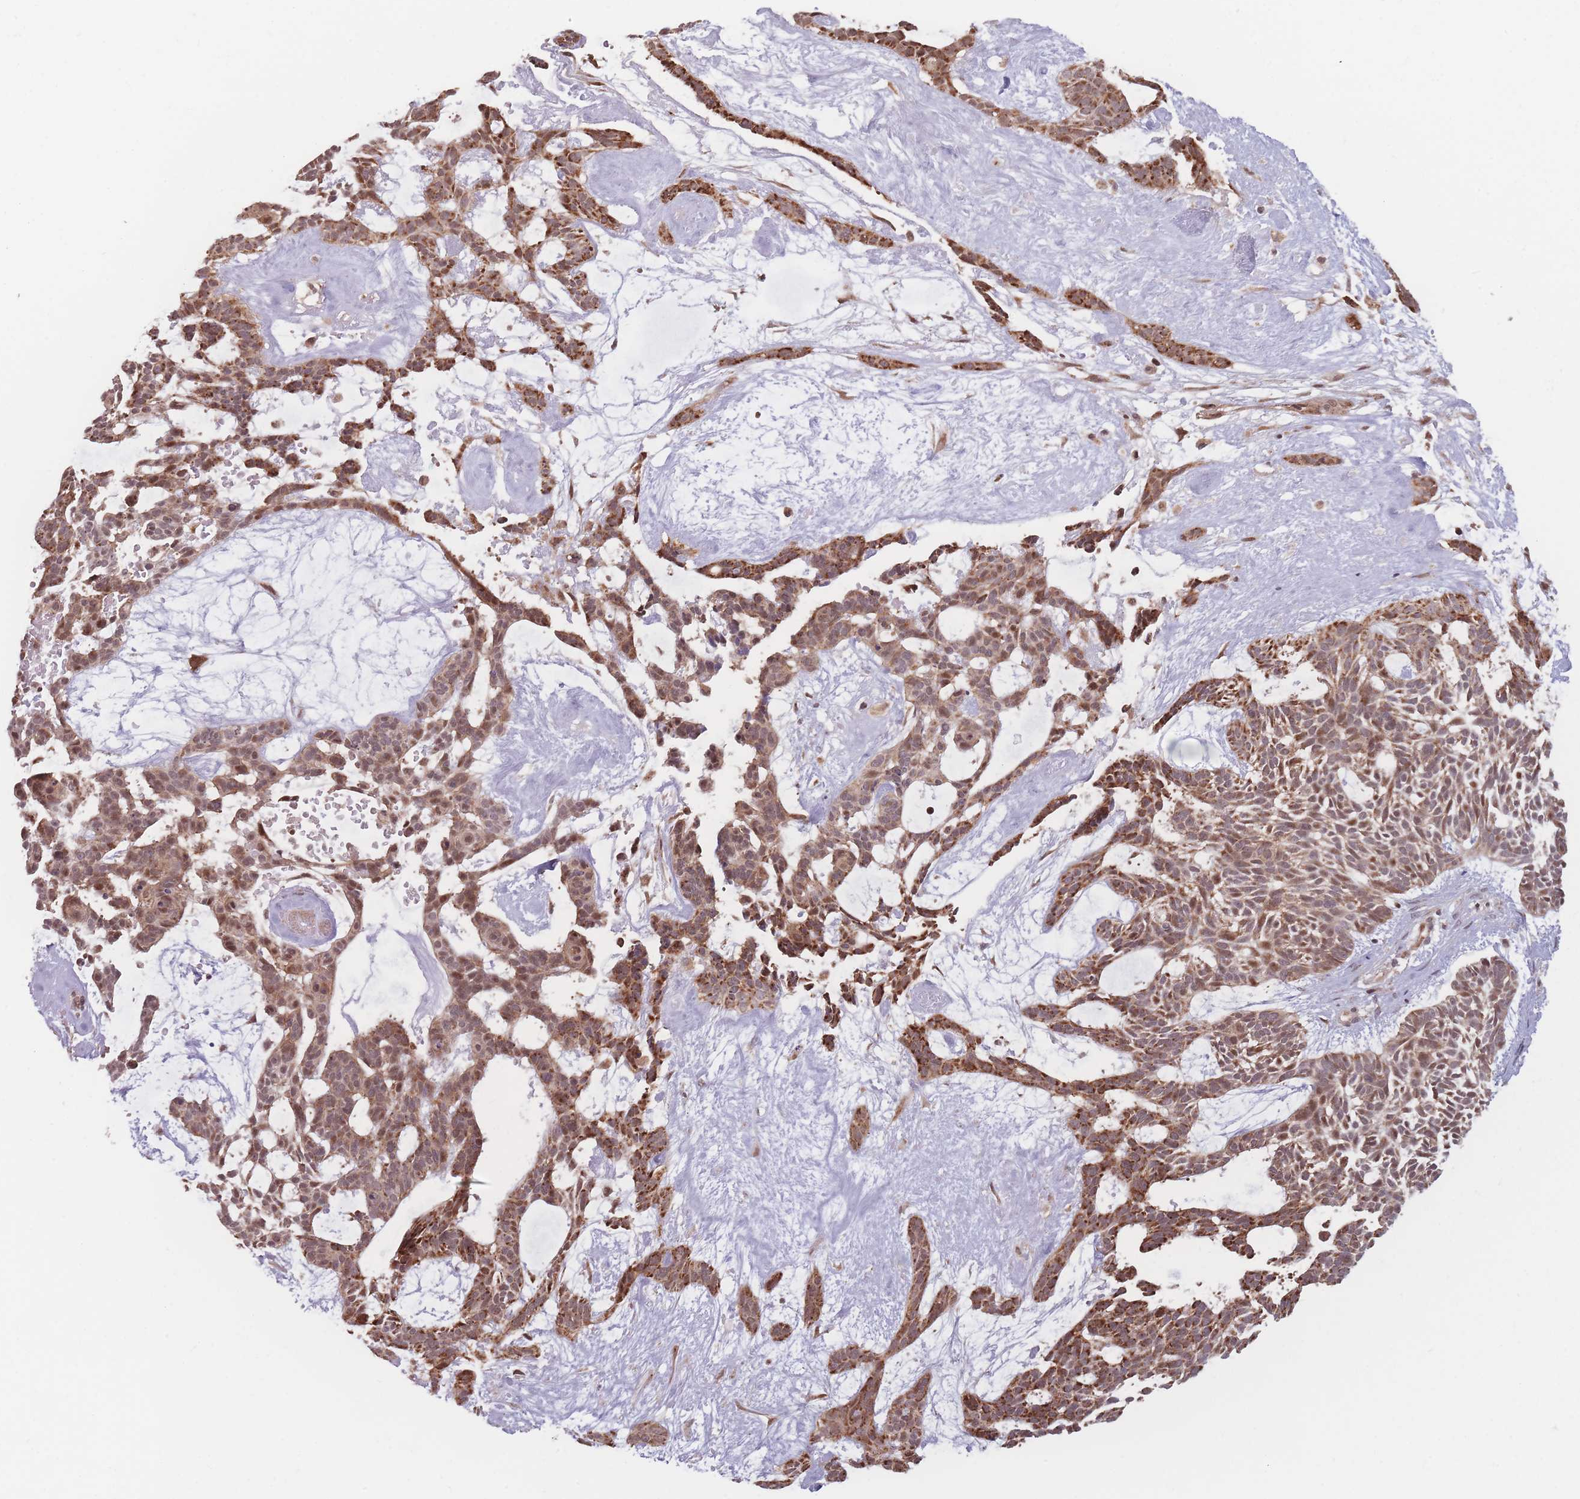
{"staining": {"intensity": "moderate", "quantity": ">75%", "location": "cytoplasmic/membranous,nuclear"}, "tissue": "skin cancer", "cell_type": "Tumor cells", "image_type": "cancer", "snomed": [{"axis": "morphology", "description": "Basal cell carcinoma"}, {"axis": "topography", "description": "Skin"}], "caption": "Skin cancer stained with a protein marker shows moderate staining in tumor cells.", "gene": "RPS18", "patient": {"sex": "male", "age": 61}}